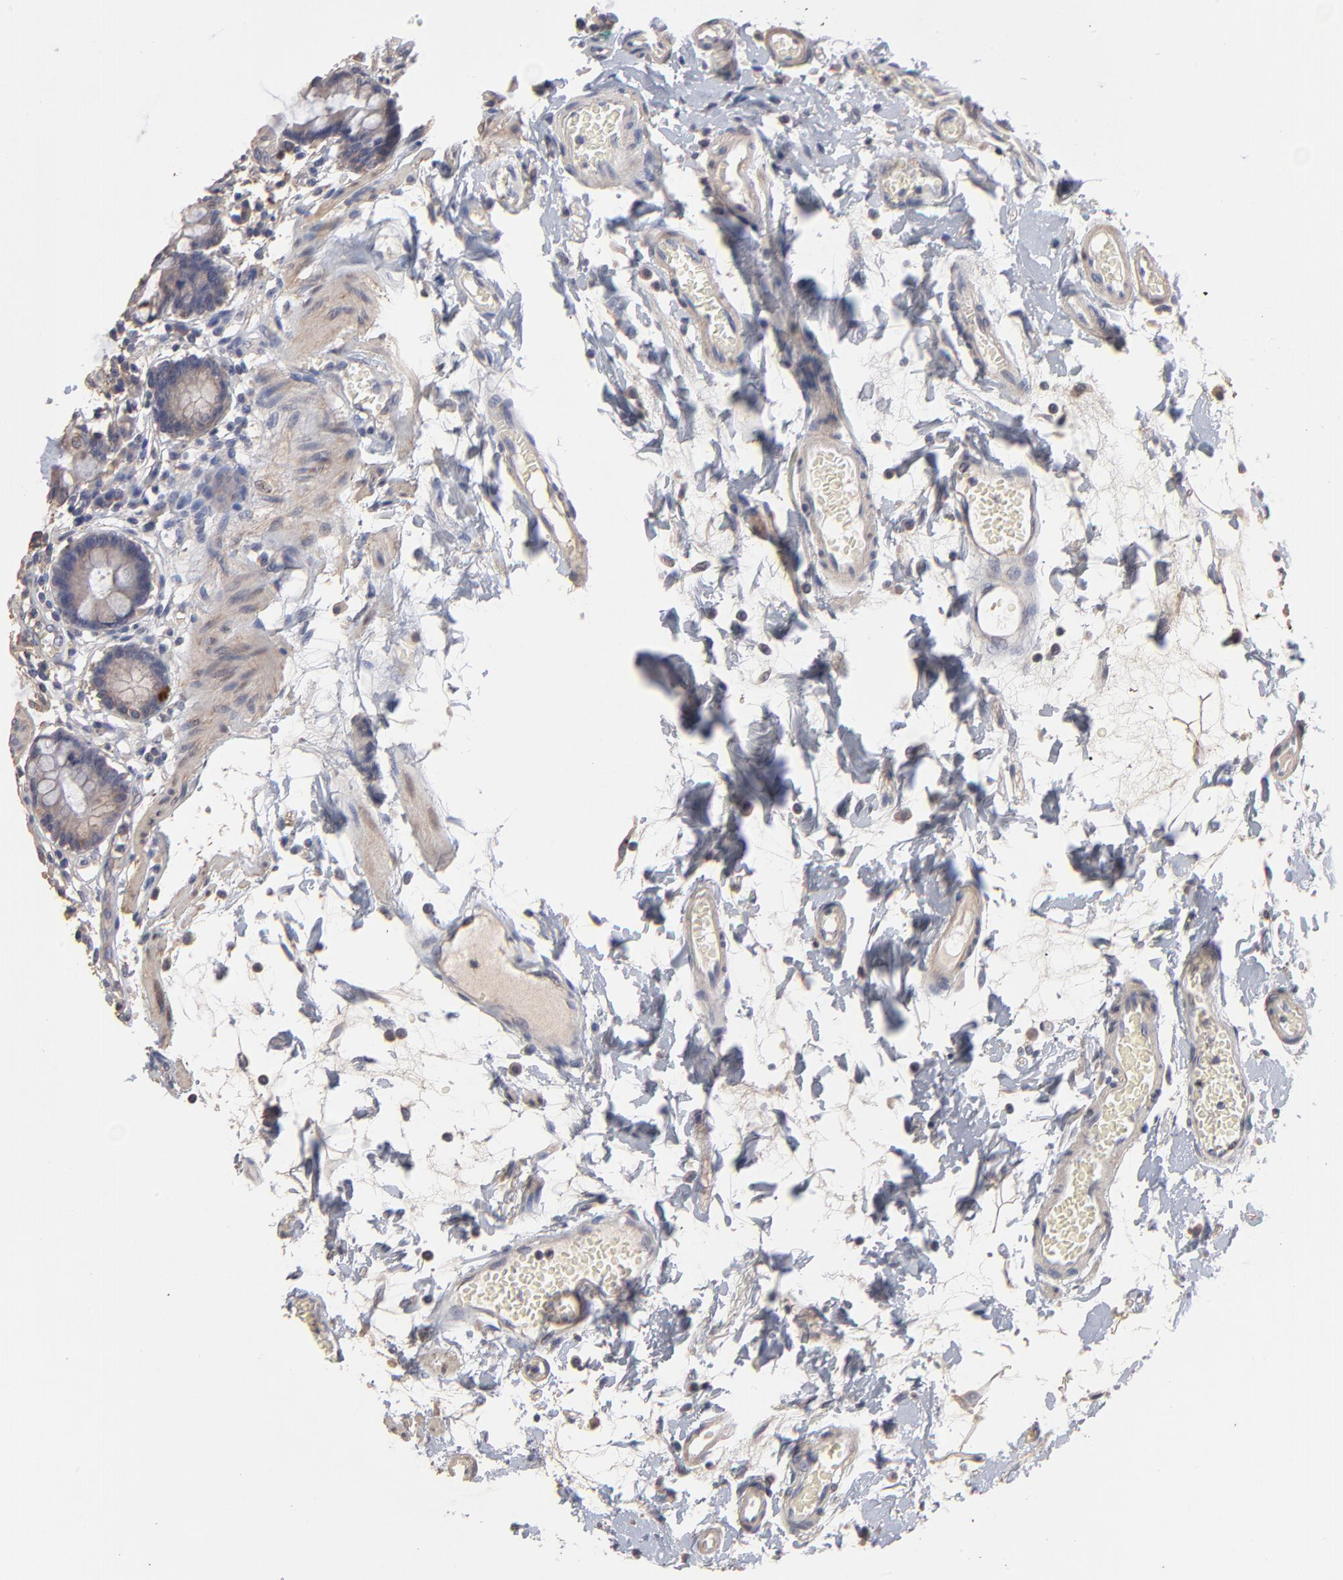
{"staining": {"intensity": "weak", "quantity": ">75%", "location": "cytoplasmic/membranous"}, "tissue": "small intestine", "cell_type": "Glandular cells", "image_type": "normal", "snomed": [{"axis": "morphology", "description": "Normal tissue, NOS"}, {"axis": "topography", "description": "Small intestine"}], "caption": "The histopathology image reveals immunohistochemical staining of benign small intestine. There is weak cytoplasmic/membranous expression is present in about >75% of glandular cells.", "gene": "TANGO2", "patient": {"sex": "female", "age": 61}}